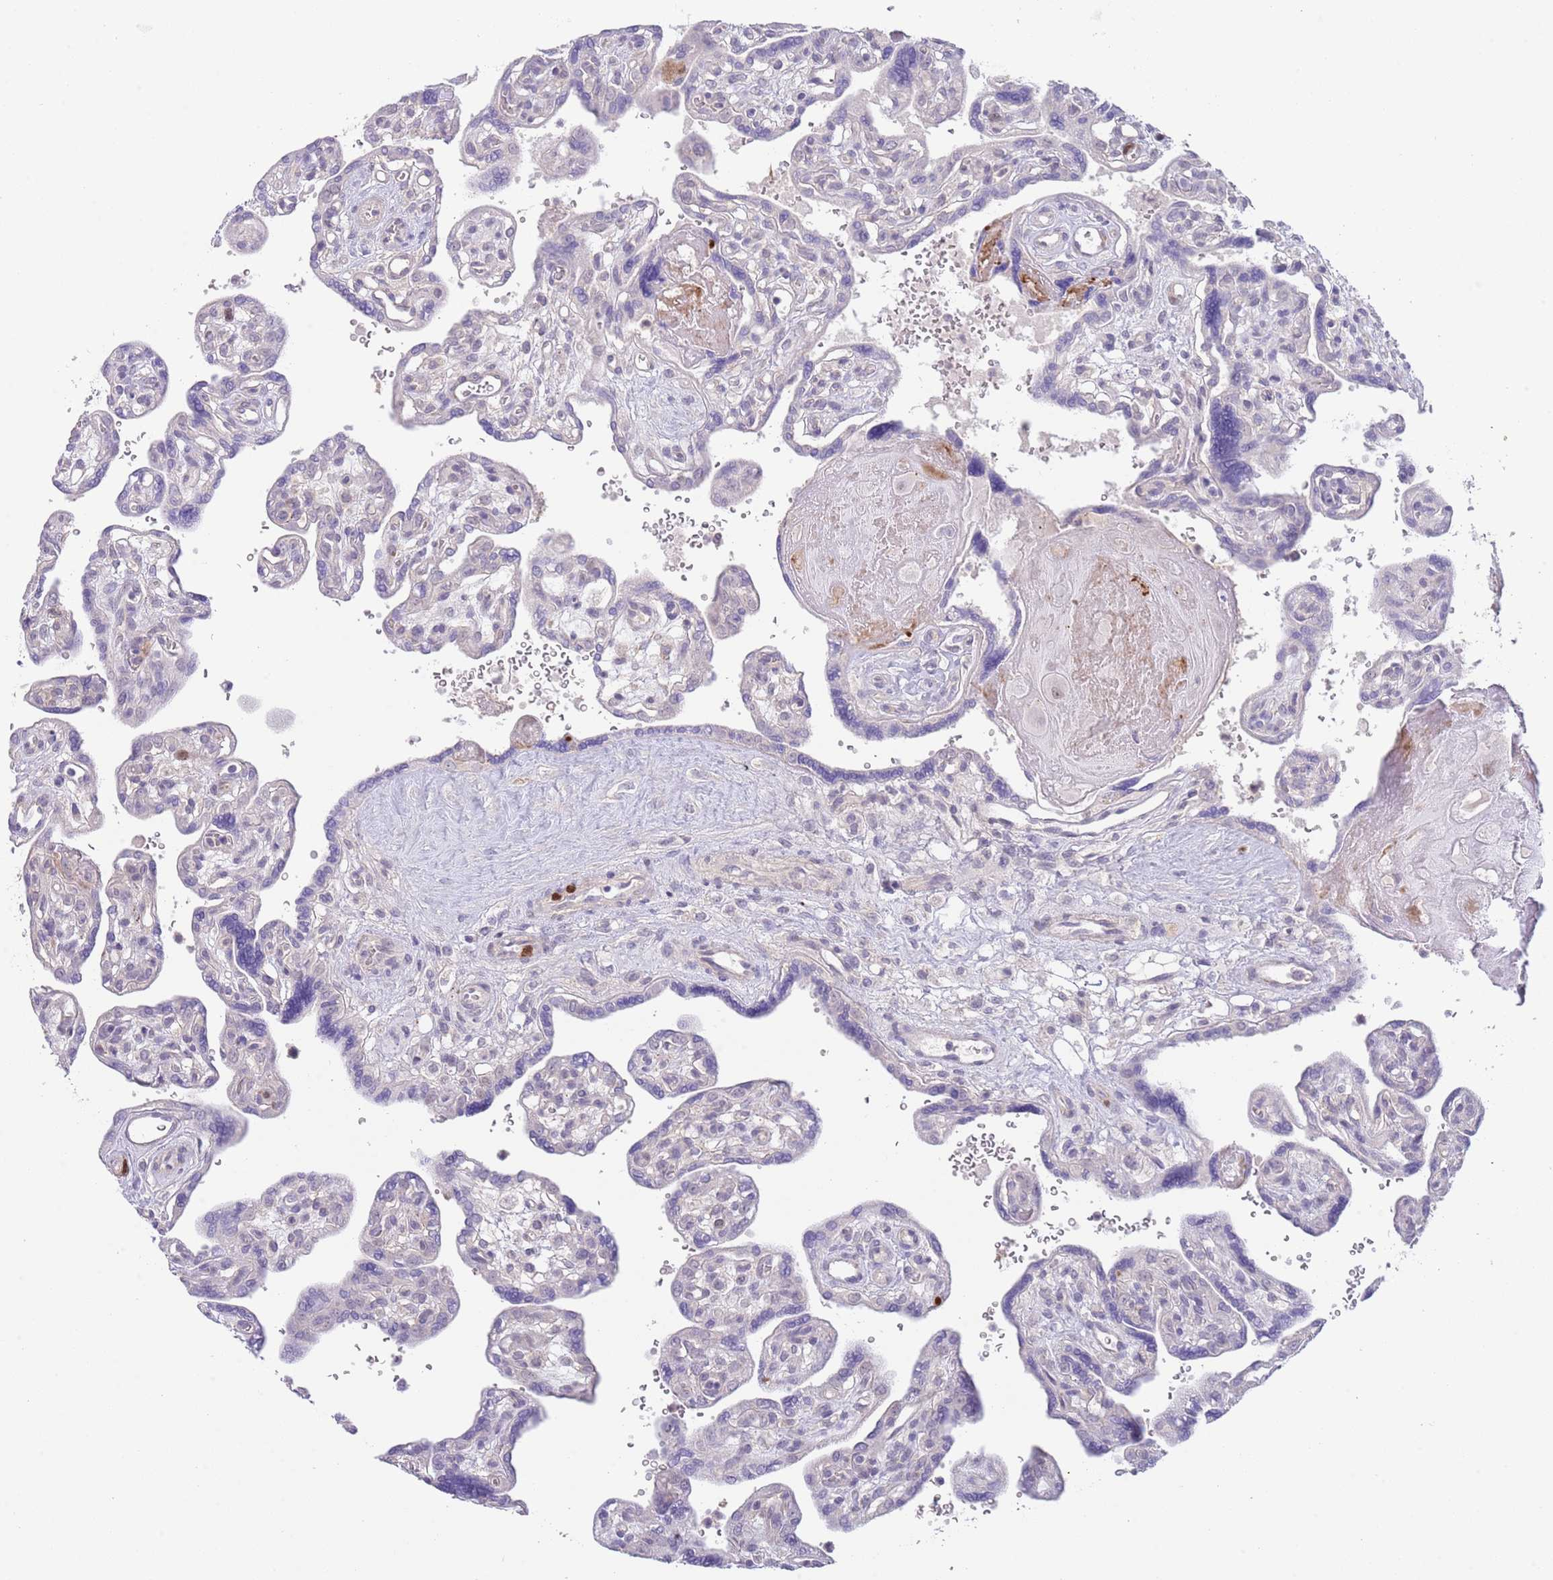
{"staining": {"intensity": "negative", "quantity": "none", "location": "none"}, "tissue": "placenta", "cell_type": "Trophoblastic cells", "image_type": "normal", "snomed": [{"axis": "morphology", "description": "Normal tissue, NOS"}, {"axis": "topography", "description": "Placenta"}], "caption": "DAB (3,3'-diaminobenzidine) immunohistochemical staining of normal human placenta reveals no significant positivity in trophoblastic cells.", "gene": "PIMREG", "patient": {"sex": "female", "age": 39}}